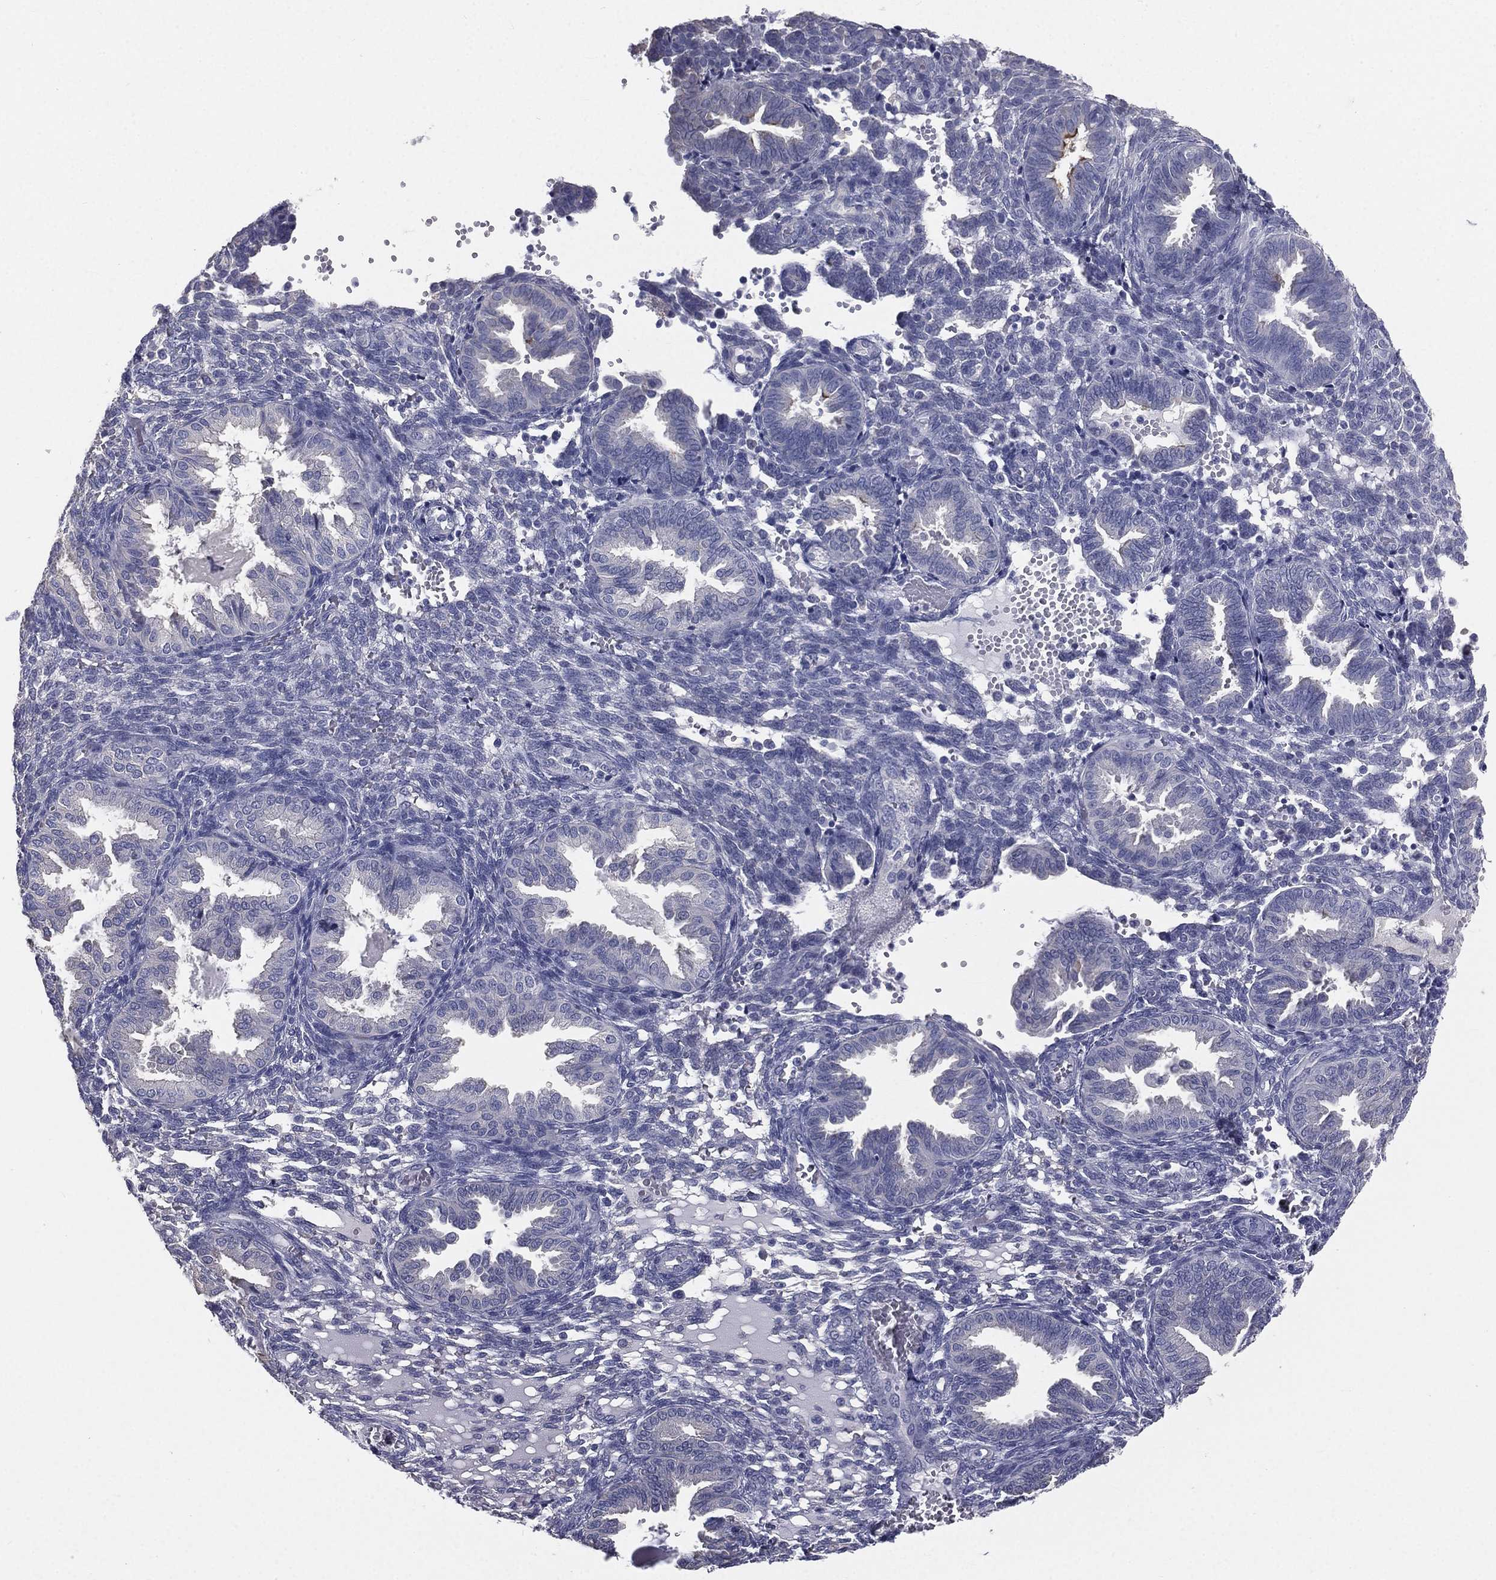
{"staining": {"intensity": "negative", "quantity": "none", "location": "none"}, "tissue": "endometrium", "cell_type": "Cells in endometrial stroma", "image_type": "normal", "snomed": [{"axis": "morphology", "description": "Normal tissue, NOS"}, {"axis": "topography", "description": "Endometrium"}], "caption": "The immunohistochemistry image has no significant staining in cells in endometrial stroma of endometrium. Brightfield microscopy of immunohistochemistry (IHC) stained with DAB (brown) and hematoxylin (blue), captured at high magnification.", "gene": "MUC13", "patient": {"sex": "female", "age": 42}}